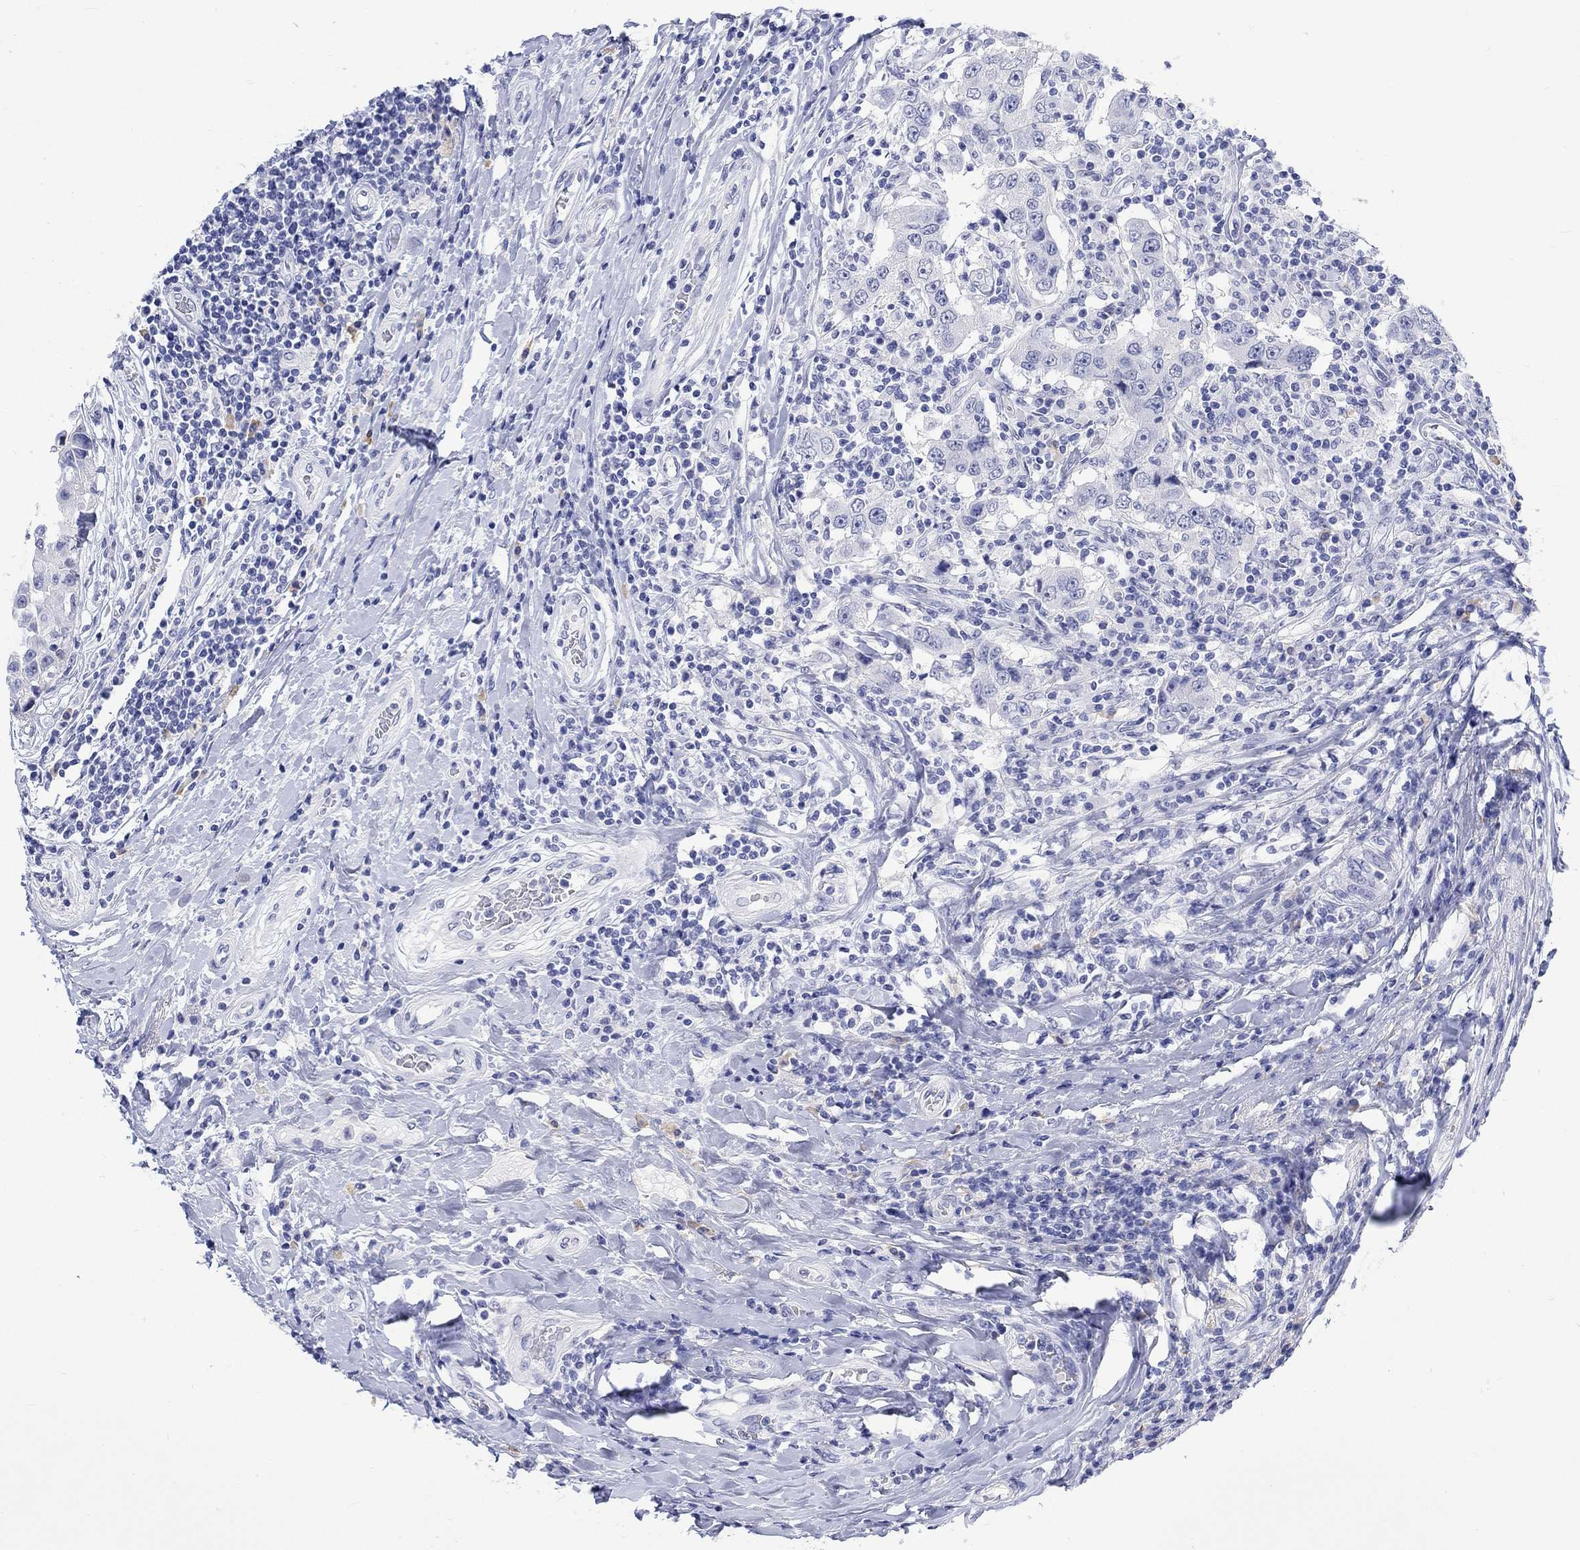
{"staining": {"intensity": "negative", "quantity": "none", "location": "none"}, "tissue": "breast cancer", "cell_type": "Tumor cells", "image_type": "cancer", "snomed": [{"axis": "morphology", "description": "Duct carcinoma"}, {"axis": "topography", "description": "Breast"}], "caption": "Immunohistochemistry photomicrograph of neoplastic tissue: breast infiltrating ductal carcinoma stained with DAB (3,3'-diaminobenzidine) demonstrates no significant protein staining in tumor cells.", "gene": "MSI1", "patient": {"sex": "female", "age": 27}}